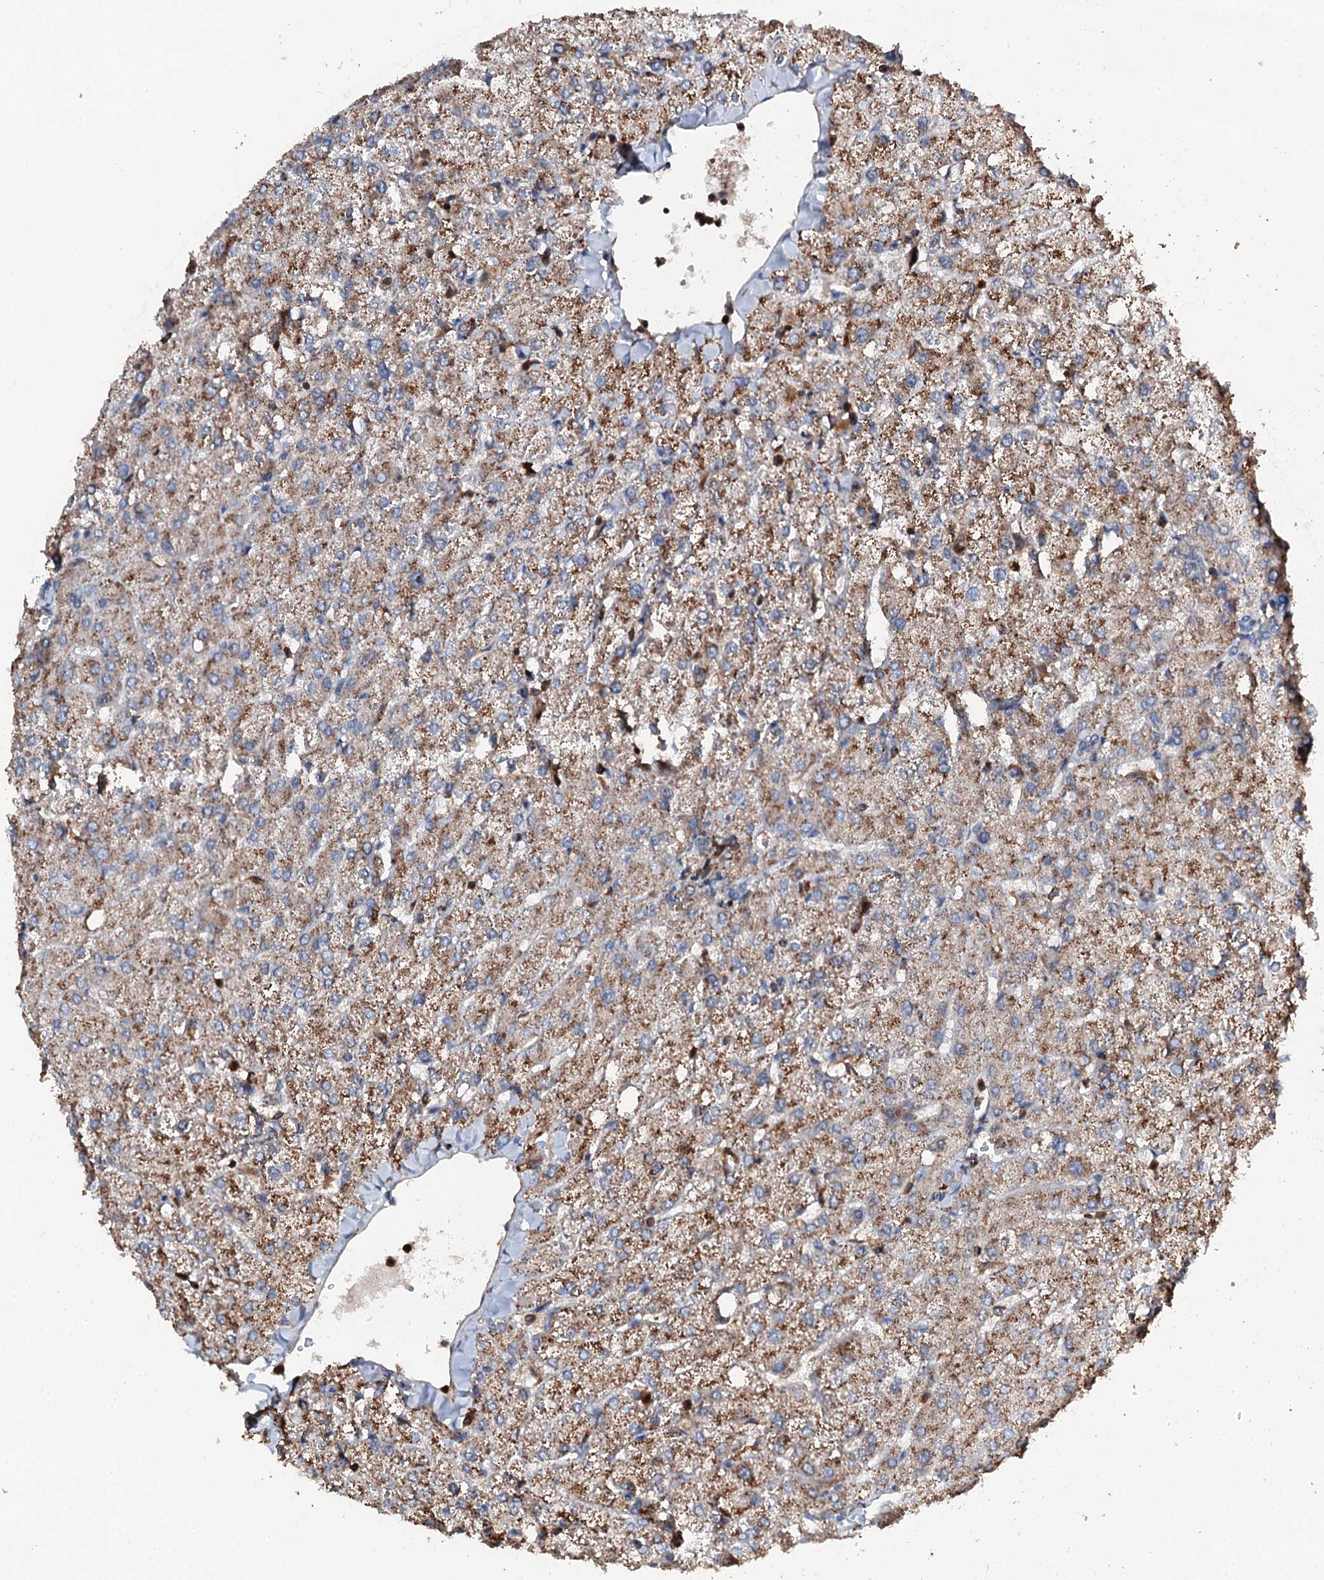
{"staining": {"intensity": "negative", "quantity": "none", "location": "none"}, "tissue": "liver", "cell_type": "Cholangiocytes", "image_type": "normal", "snomed": [{"axis": "morphology", "description": "Normal tissue, NOS"}, {"axis": "topography", "description": "Liver"}], "caption": "There is no significant expression in cholangiocytes of liver. (IHC, brightfield microscopy, high magnification).", "gene": "GRK2", "patient": {"sex": "female", "age": 54}}